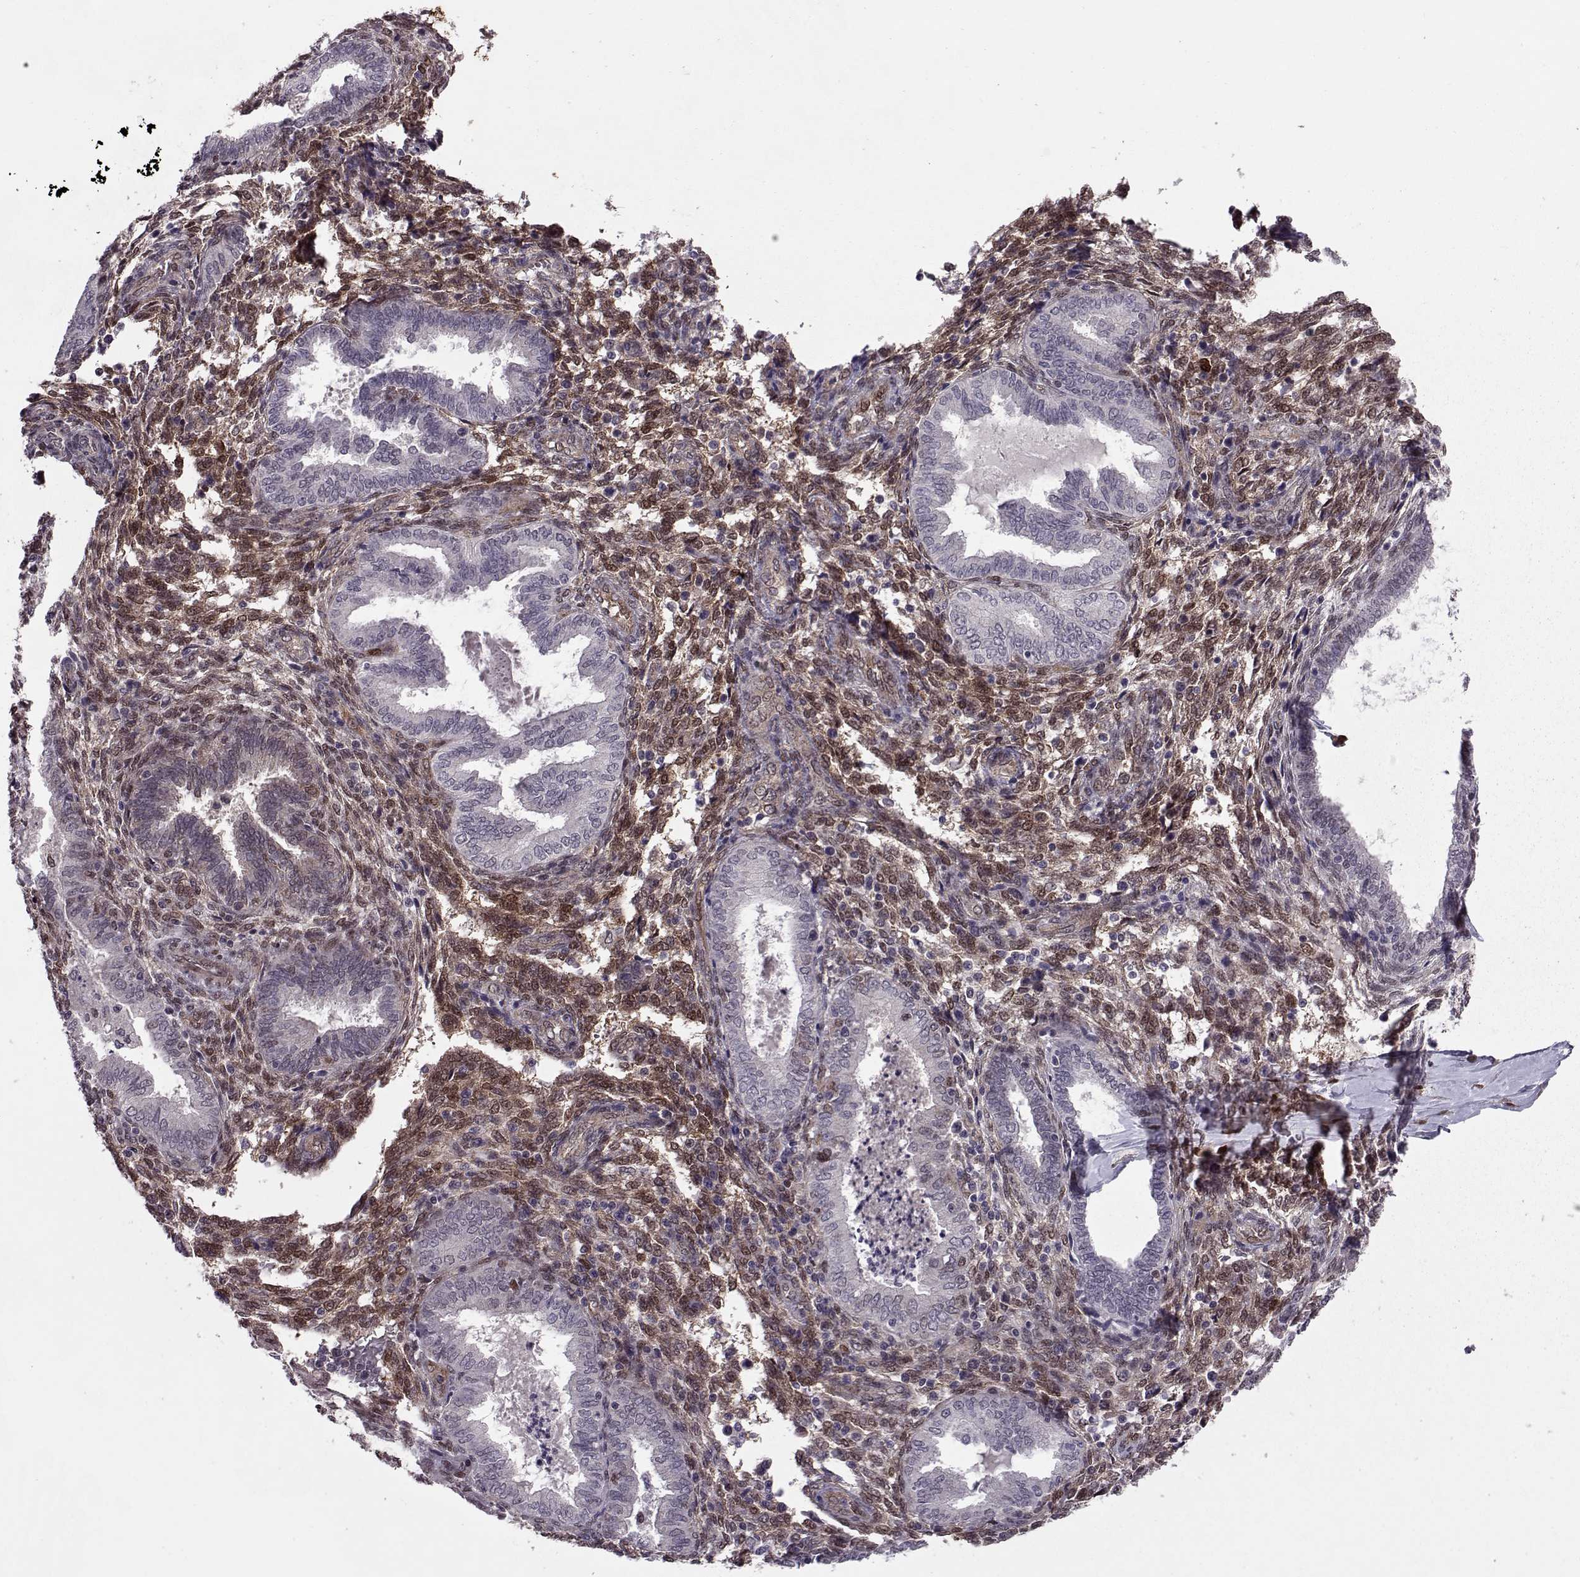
{"staining": {"intensity": "moderate", "quantity": "25%-75%", "location": "cytoplasmic/membranous,nuclear"}, "tissue": "endometrium", "cell_type": "Cells in endometrial stroma", "image_type": "normal", "snomed": [{"axis": "morphology", "description": "Normal tissue, NOS"}, {"axis": "topography", "description": "Endometrium"}], "caption": "High-power microscopy captured an IHC micrograph of normal endometrium, revealing moderate cytoplasmic/membranous,nuclear staining in approximately 25%-75% of cells in endometrial stroma.", "gene": "CDK4", "patient": {"sex": "female", "age": 42}}